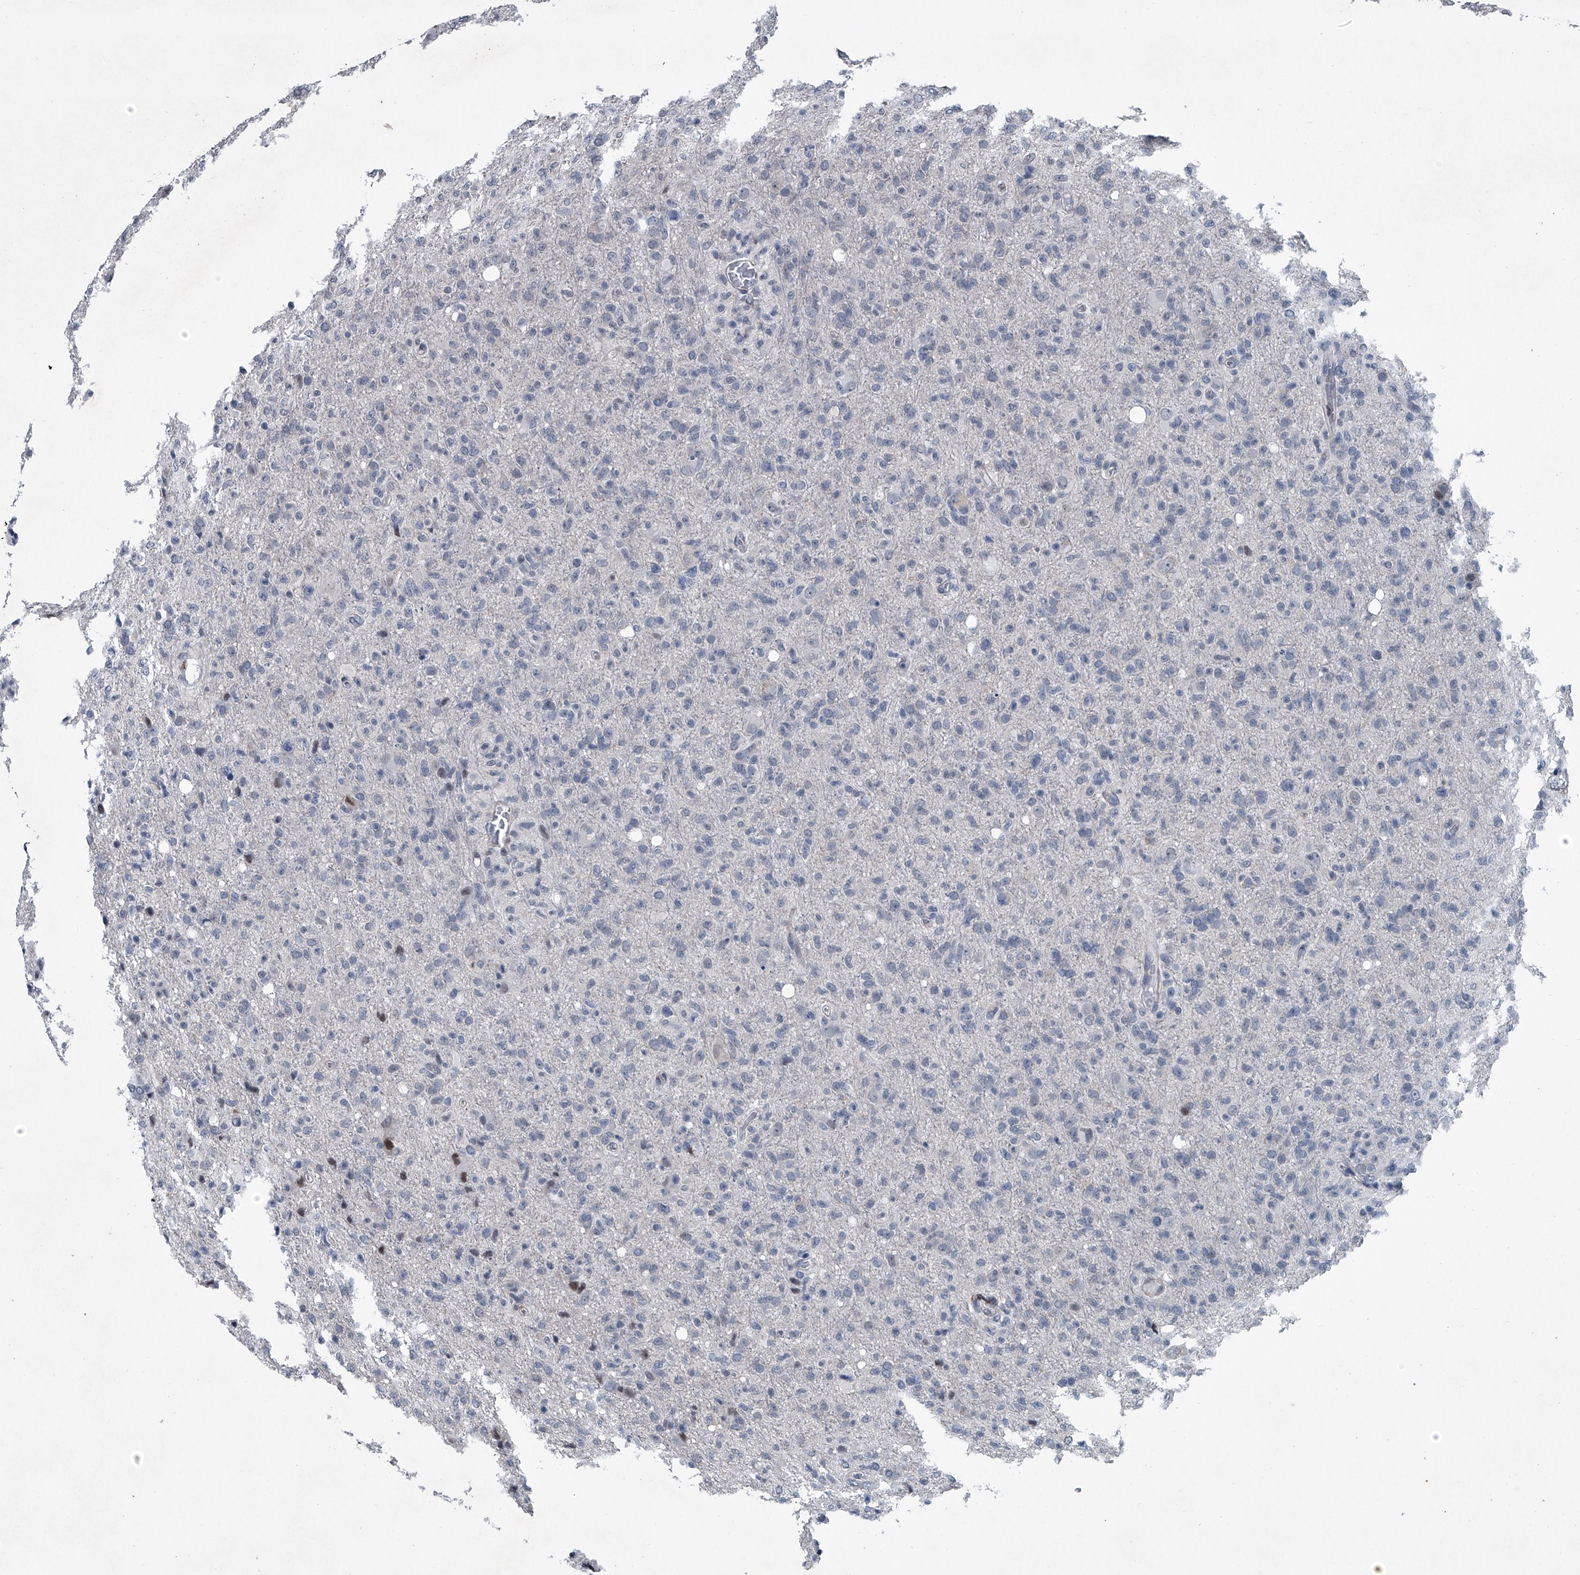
{"staining": {"intensity": "negative", "quantity": "none", "location": "none"}, "tissue": "glioma", "cell_type": "Tumor cells", "image_type": "cancer", "snomed": [{"axis": "morphology", "description": "Glioma, malignant, High grade"}, {"axis": "topography", "description": "Brain"}], "caption": "An immunohistochemistry micrograph of glioma is shown. There is no staining in tumor cells of glioma. Nuclei are stained in blue.", "gene": "PPP2R5D", "patient": {"sex": "female", "age": 57}}